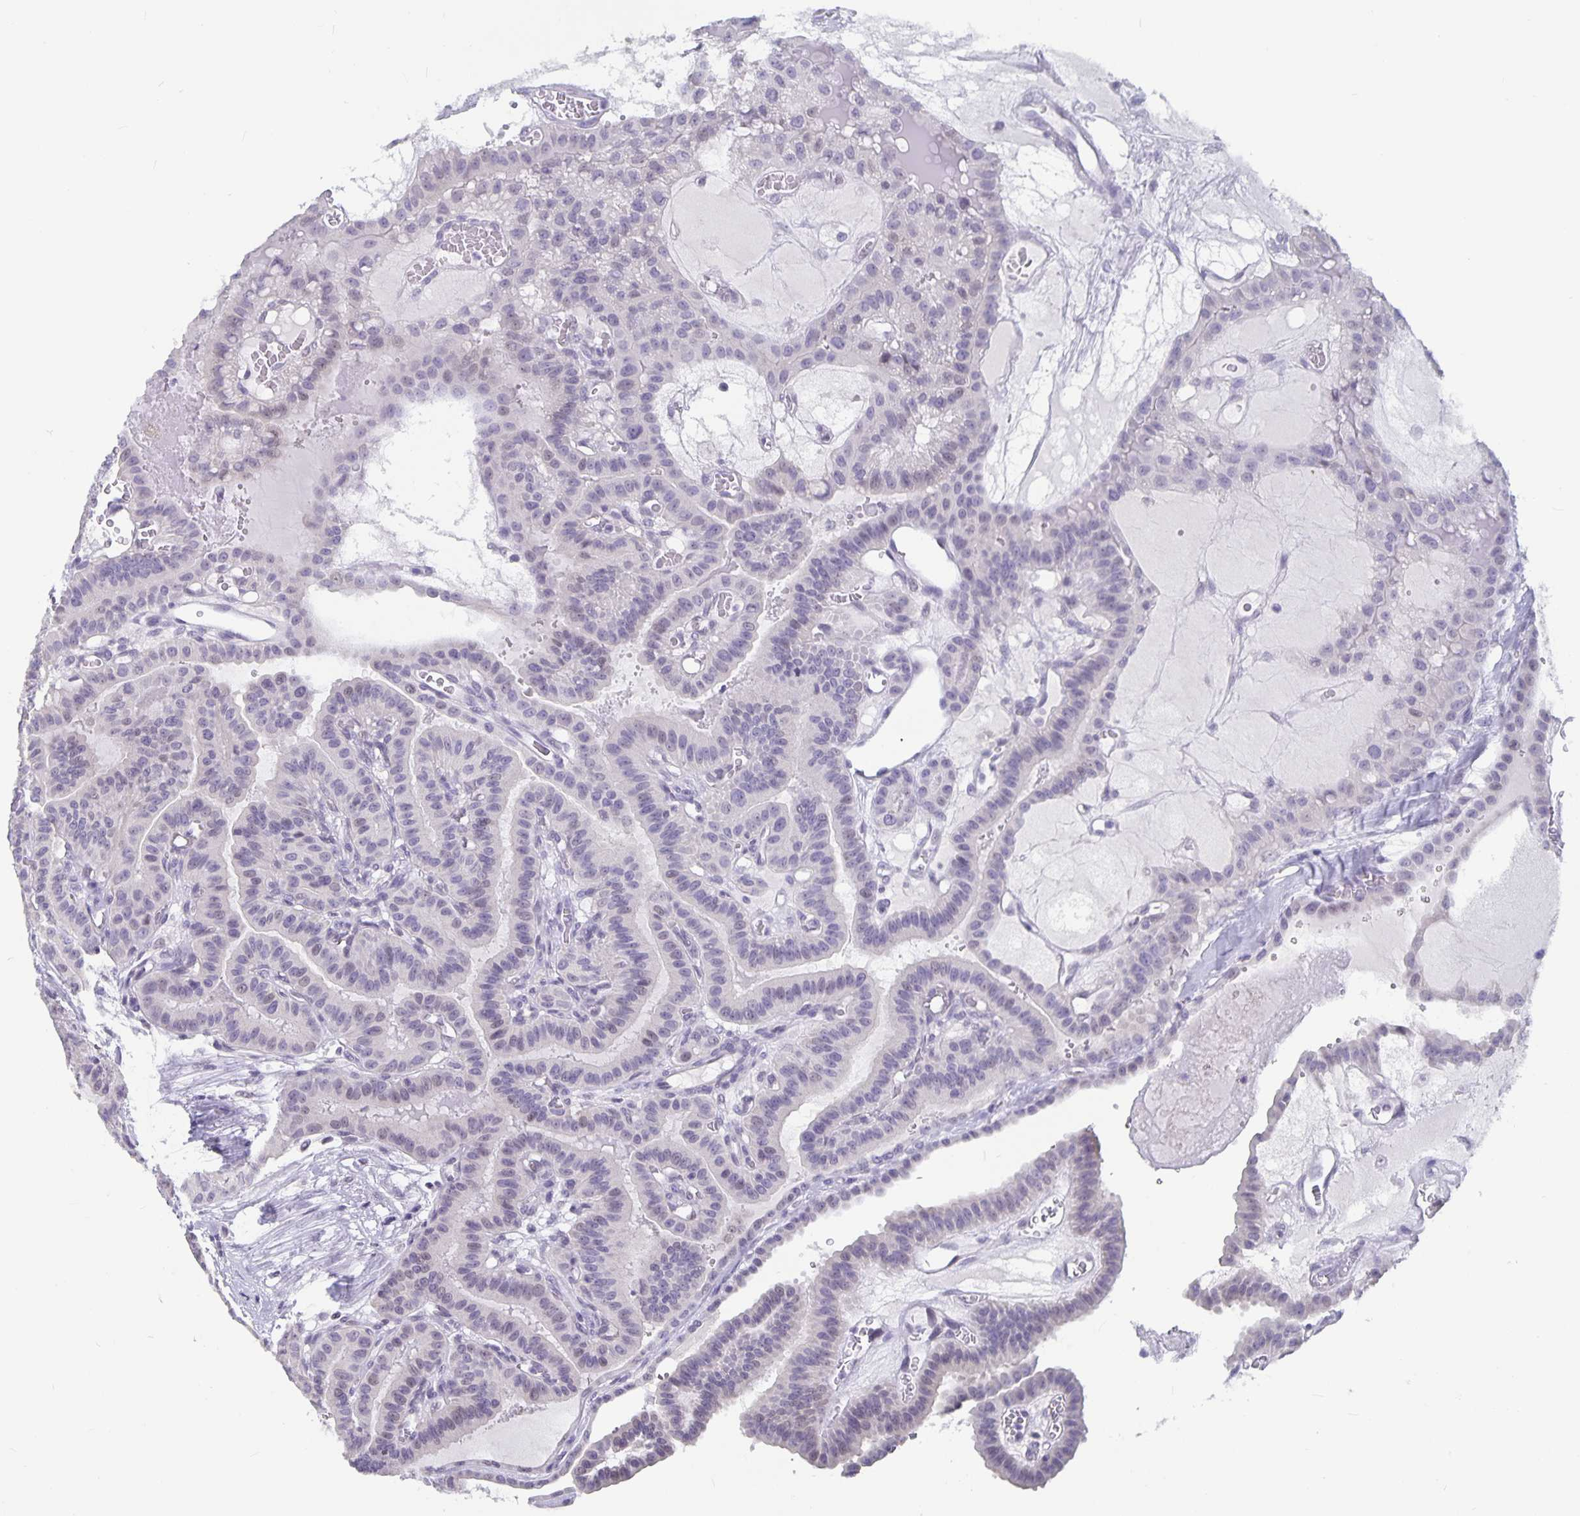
{"staining": {"intensity": "negative", "quantity": "none", "location": "none"}, "tissue": "thyroid cancer", "cell_type": "Tumor cells", "image_type": "cancer", "snomed": [{"axis": "morphology", "description": "Papillary adenocarcinoma, NOS"}, {"axis": "topography", "description": "Thyroid gland"}], "caption": "Tumor cells are negative for protein expression in human thyroid papillary adenocarcinoma.", "gene": "OLIG2", "patient": {"sex": "male", "age": 87}}